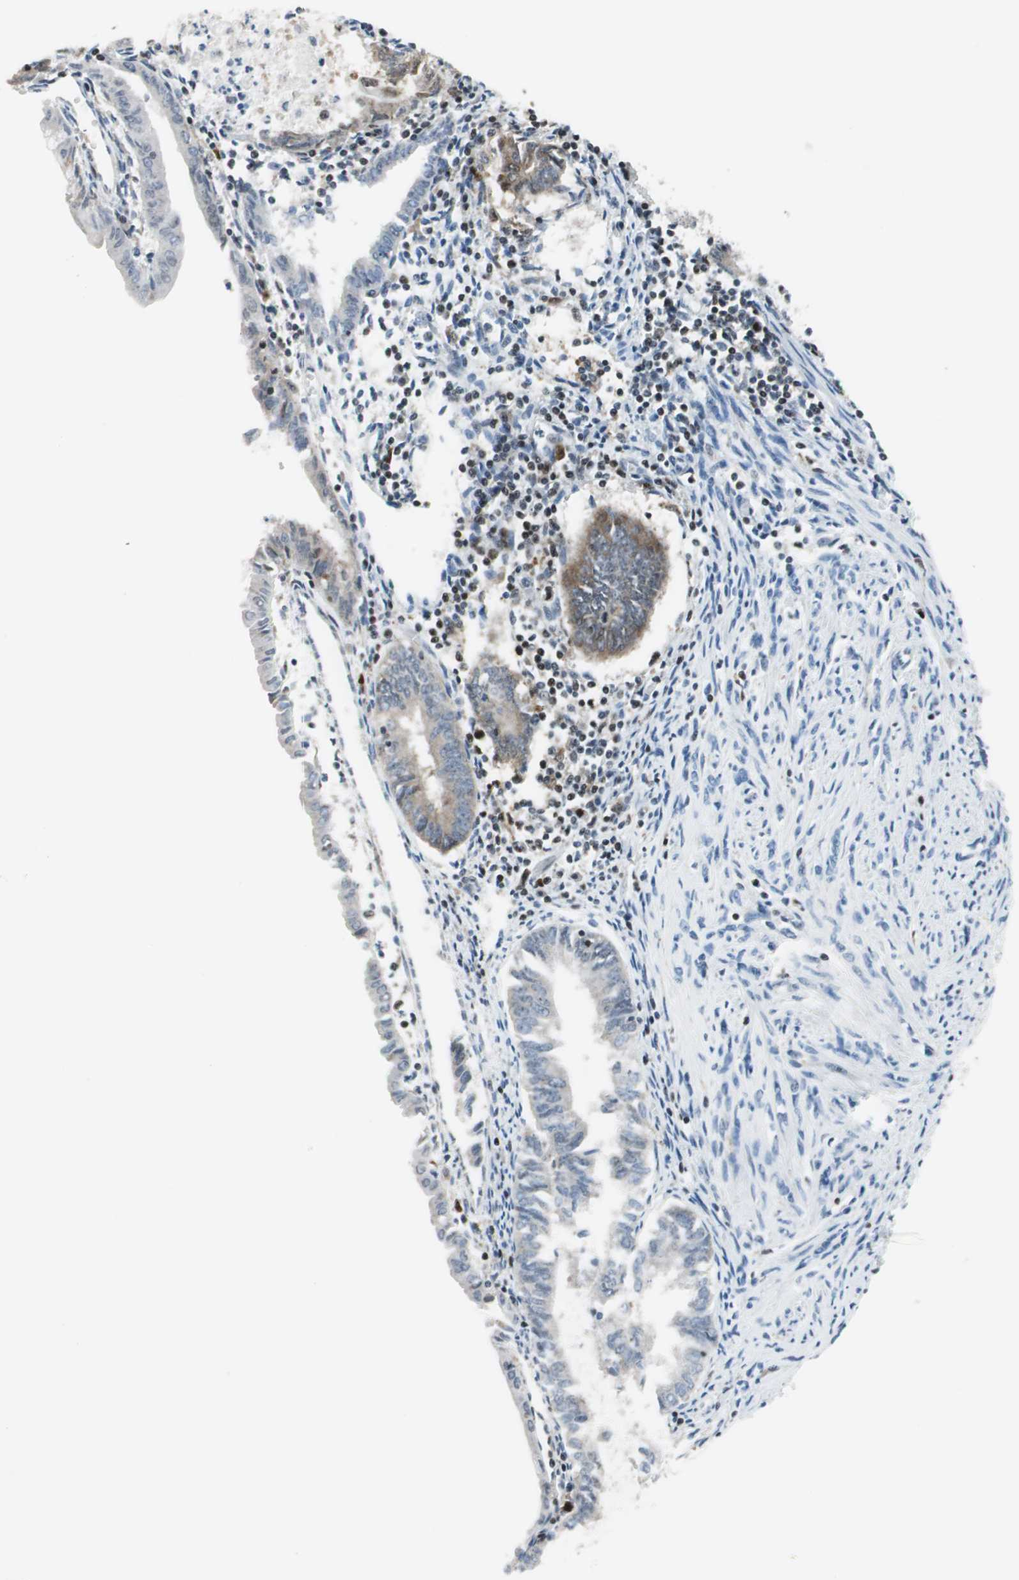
{"staining": {"intensity": "moderate", "quantity": "<25%", "location": "cytoplasmic/membranous"}, "tissue": "endometrial cancer", "cell_type": "Tumor cells", "image_type": "cancer", "snomed": [{"axis": "morphology", "description": "Adenocarcinoma, NOS"}, {"axis": "topography", "description": "Endometrium"}], "caption": "Protein analysis of endometrial adenocarcinoma tissue exhibits moderate cytoplasmic/membranous positivity in approximately <25% of tumor cells. The staining was performed using DAB, with brown indicating positive protein expression. Nuclei are stained blue with hematoxylin.", "gene": "RGS10", "patient": {"sex": "female", "age": 86}}